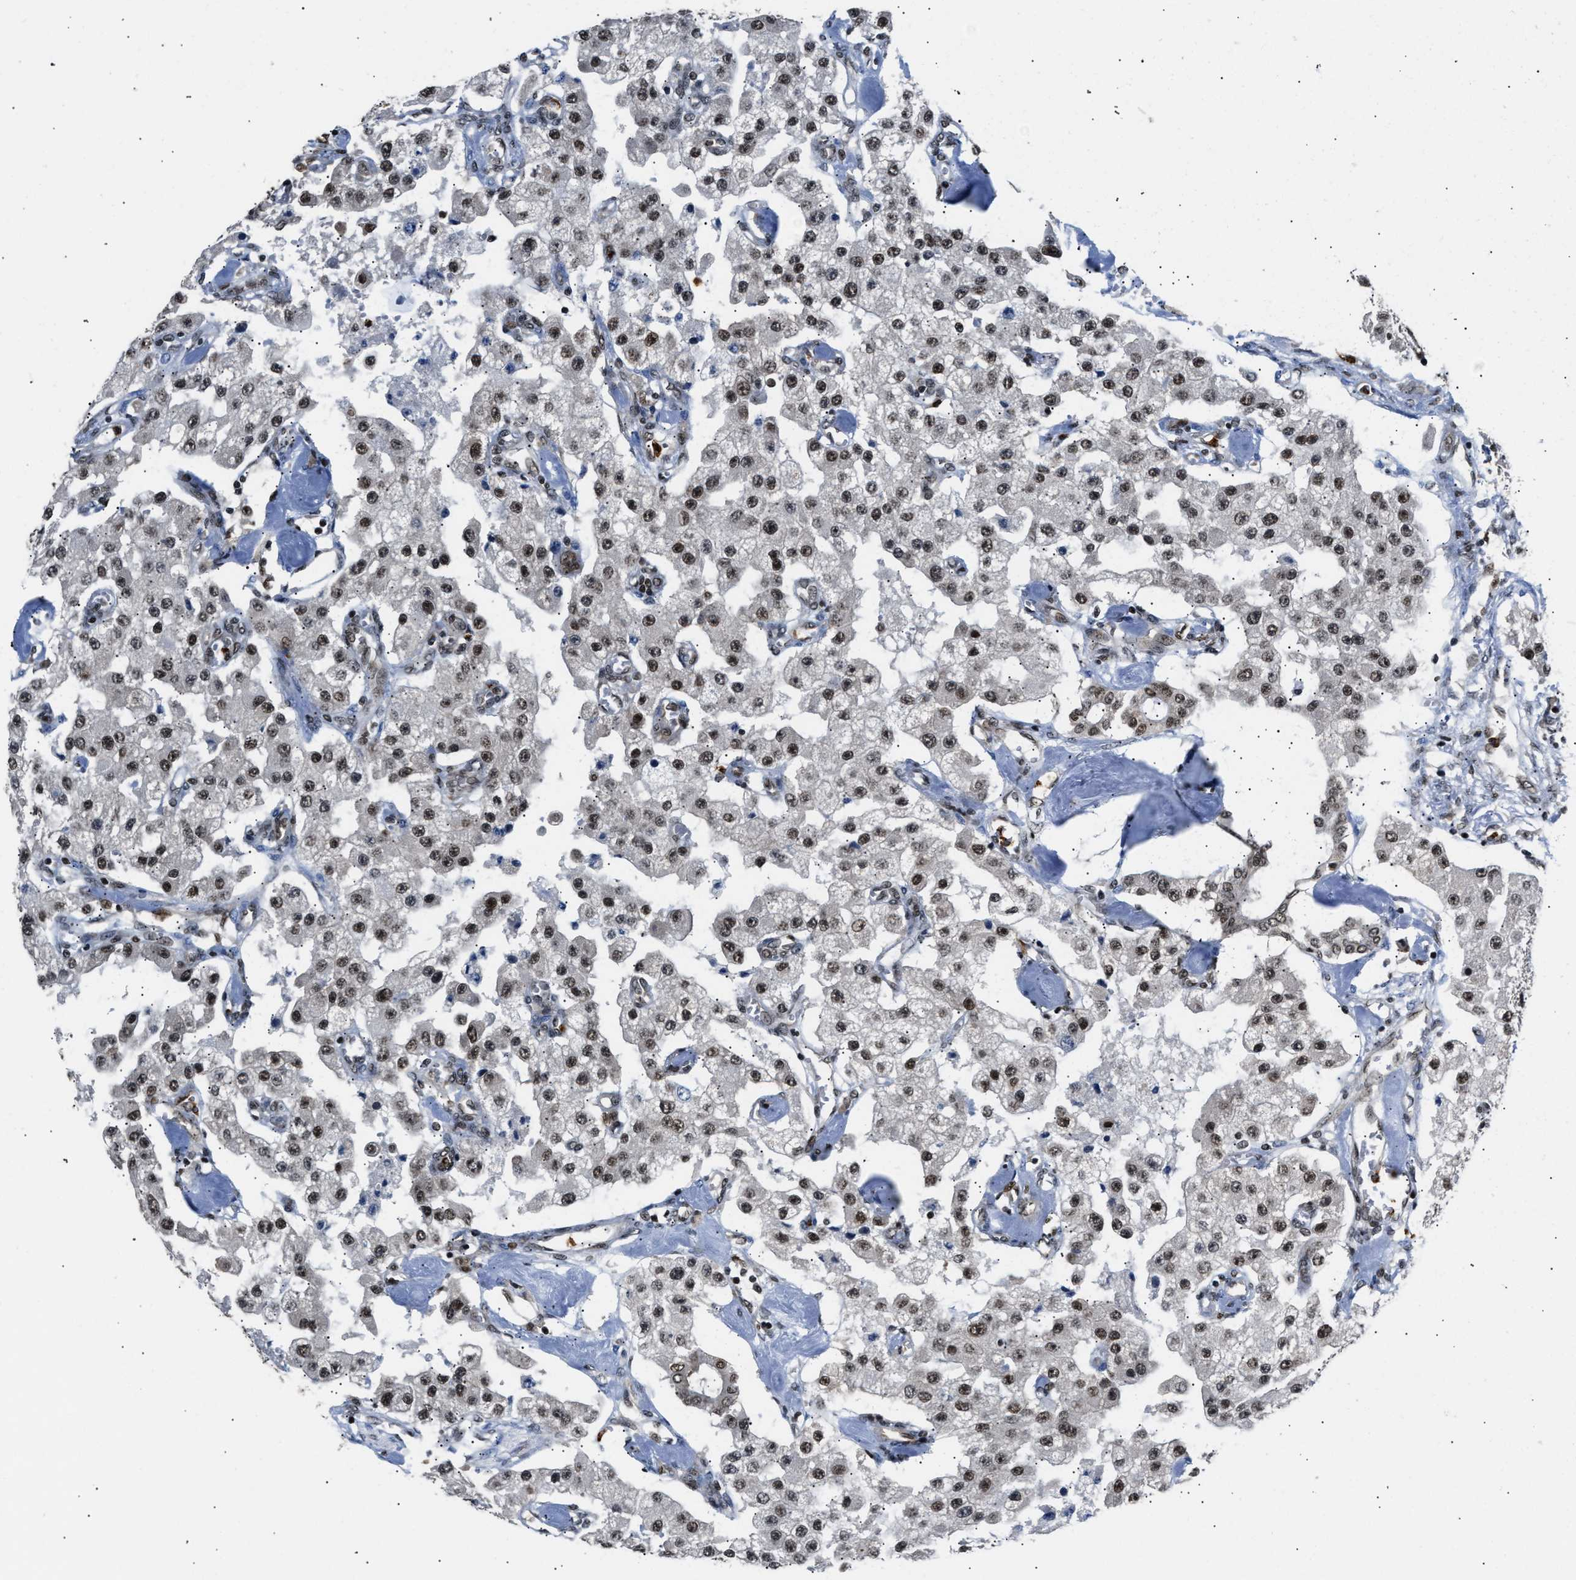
{"staining": {"intensity": "moderate", "quantity": "<25%", "location": "nuclear"}, "tissue": "carcinoid", "cell_type": "Tumor cells", "image_type": "cancer", "snomed": [{"axis": "morphology", "description": "Carcinoid, malignant, NOS"}, {"axis": "topography", "description": "Pancreas"}], "caption": "Protein staining of carcinoid tissue reveals moderate nuclear positivity in about <25% of tumor cells. (Brightfield microscopy of DAB IHC at high magnification).", "gene": "CCNDBP1", "patient": {"sex": "male", "age": 41}}